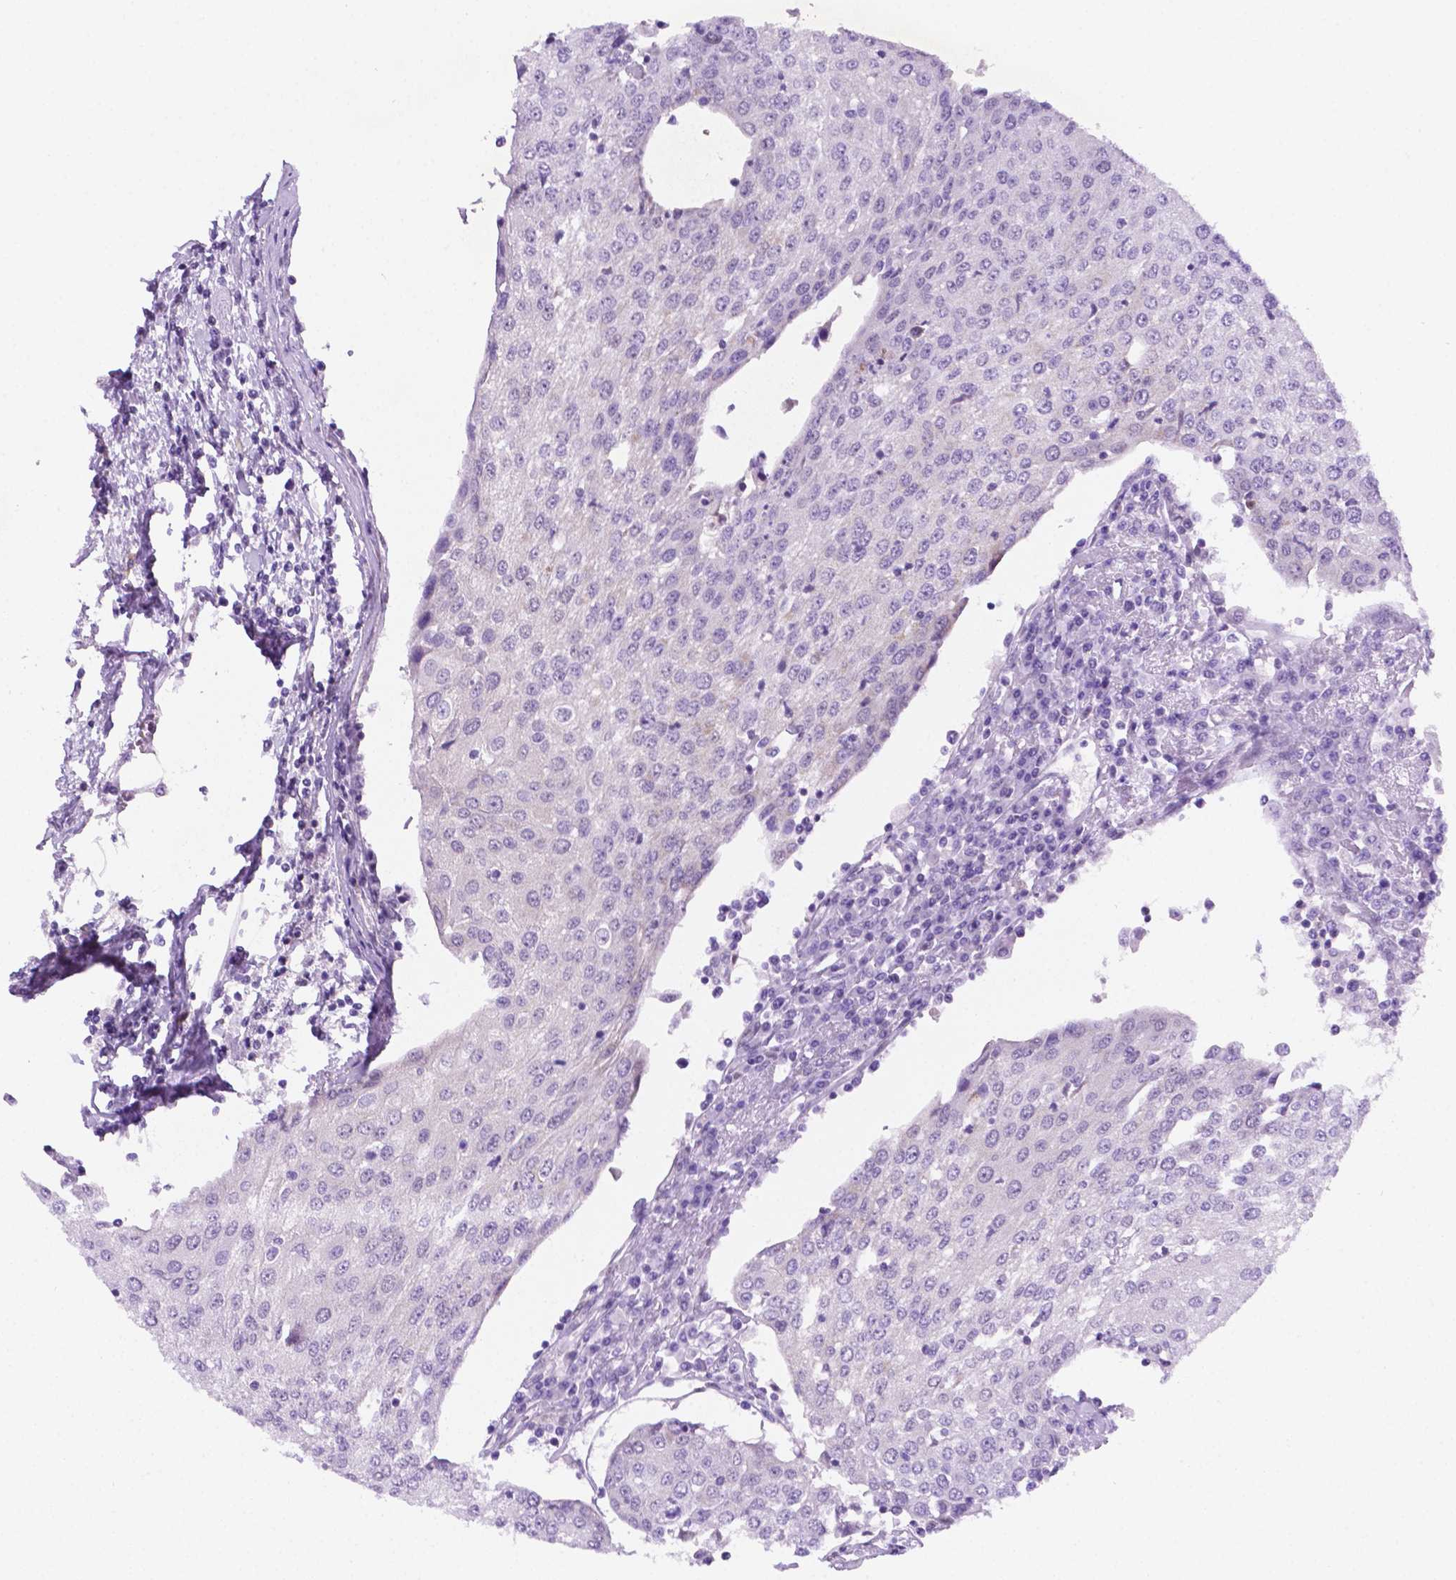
{"staining": {"intensity": "negative", "quantity": "none", "location": "none"}, "tissue": "urothelial cancer", "cell_type": "Tumor cells", "image_type": "cancer", "snomed": [{"axis": "morphology", "description": "Urothelial carcinoma, High grade"}, {"axis": "topography", "description": "Urinary bladder"}], "caption": "Tumor cells show no significant protein positivity in urothelial cancer.", "gene": "ERF", "patient": {"sex": "female", "age": 85}}